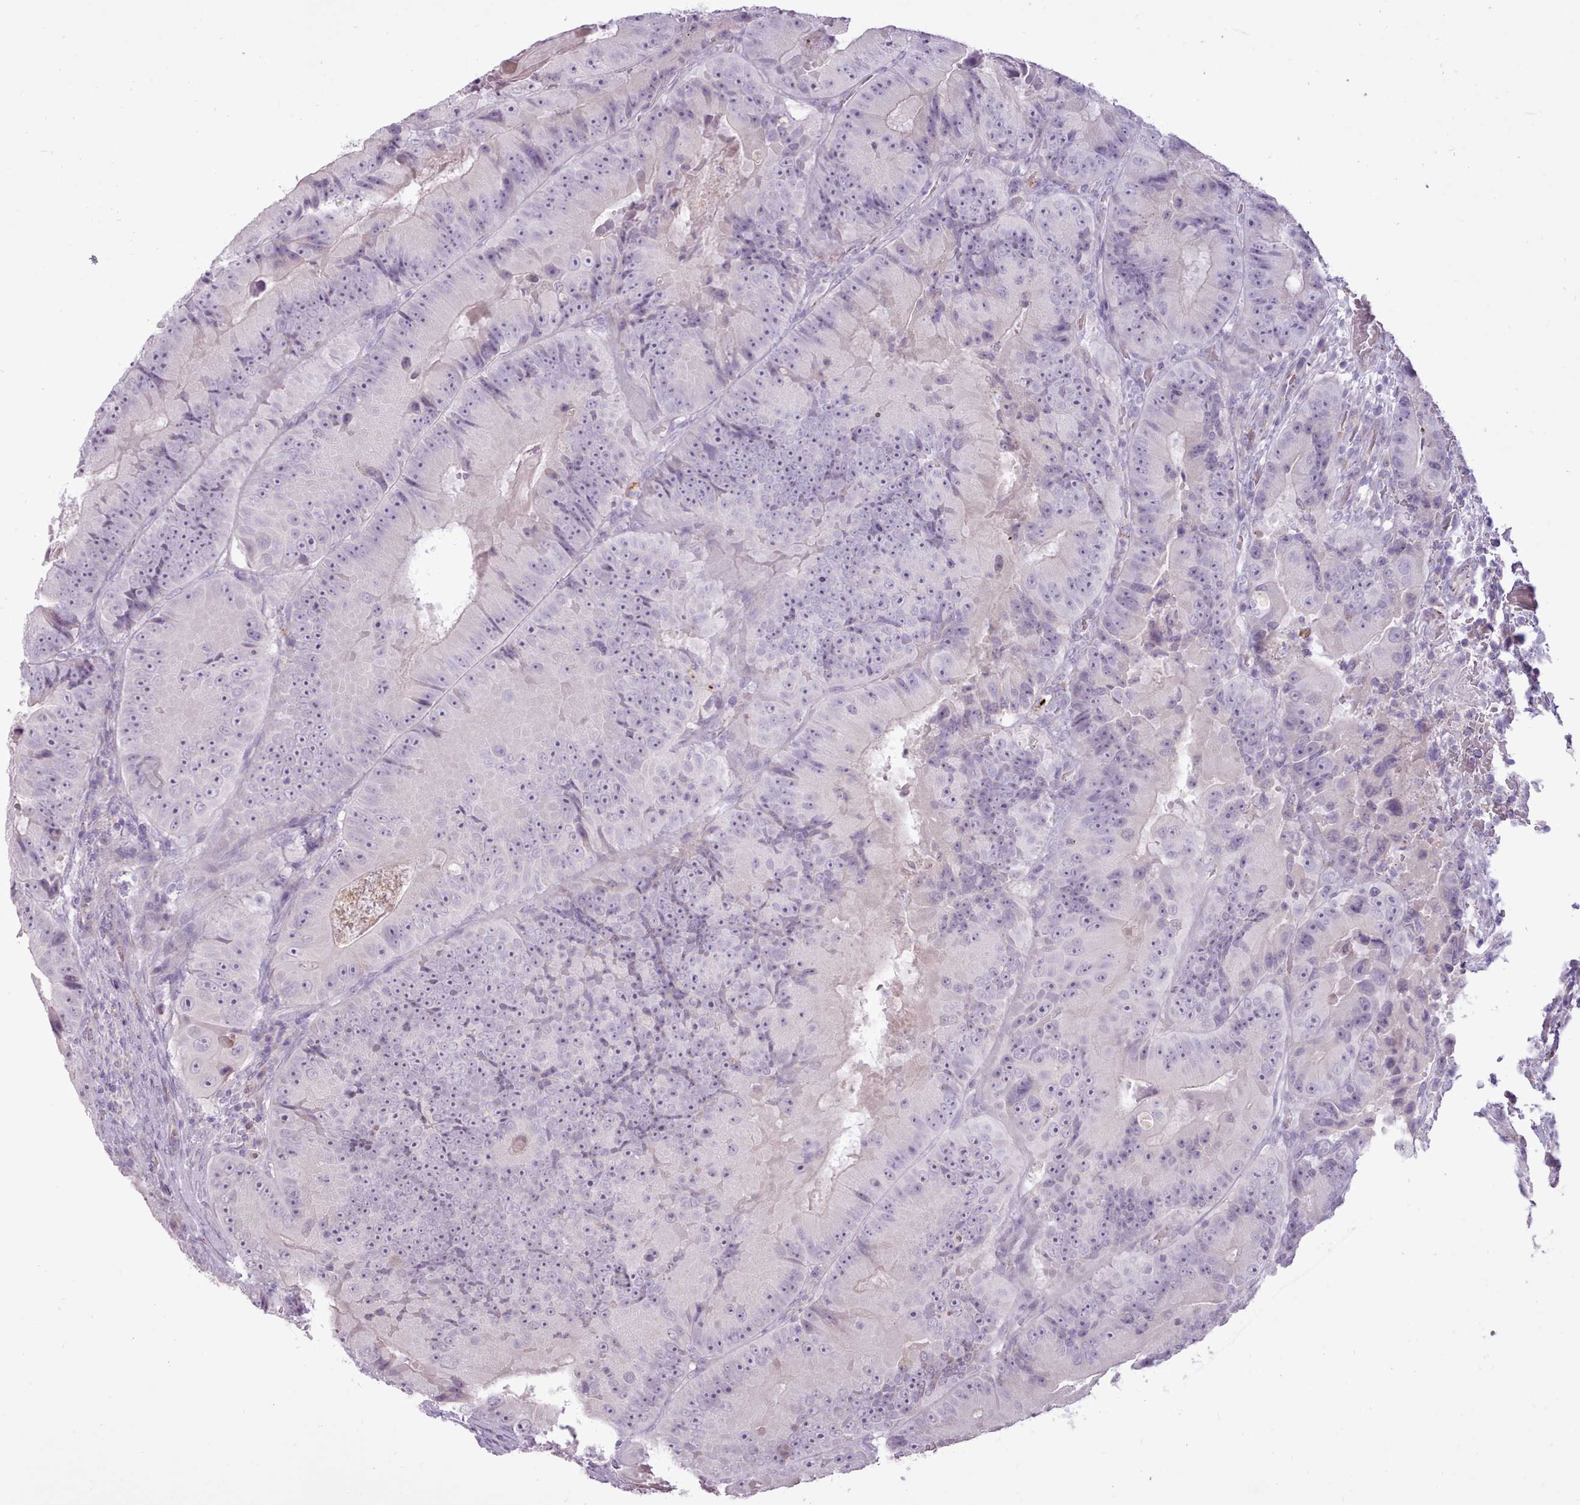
{"staining": {"intensity": "negative", "quantity": "none", "location": "none"}, "tissue": "colorectal cancer", "cell_type": "Tumor cells", "image_type": "cancer", "snomed": [{"axis": "morphology", "description": "Adenocarcinoma, NOS"}, {"axis": "topography", "description": "Colon"}], "caption": "Immunohistochemistry of colorectal cancer demonstrates no staining in tumor cells.", "gene": "ATRAID", "patient": {"sex": "female", "age": 86}}